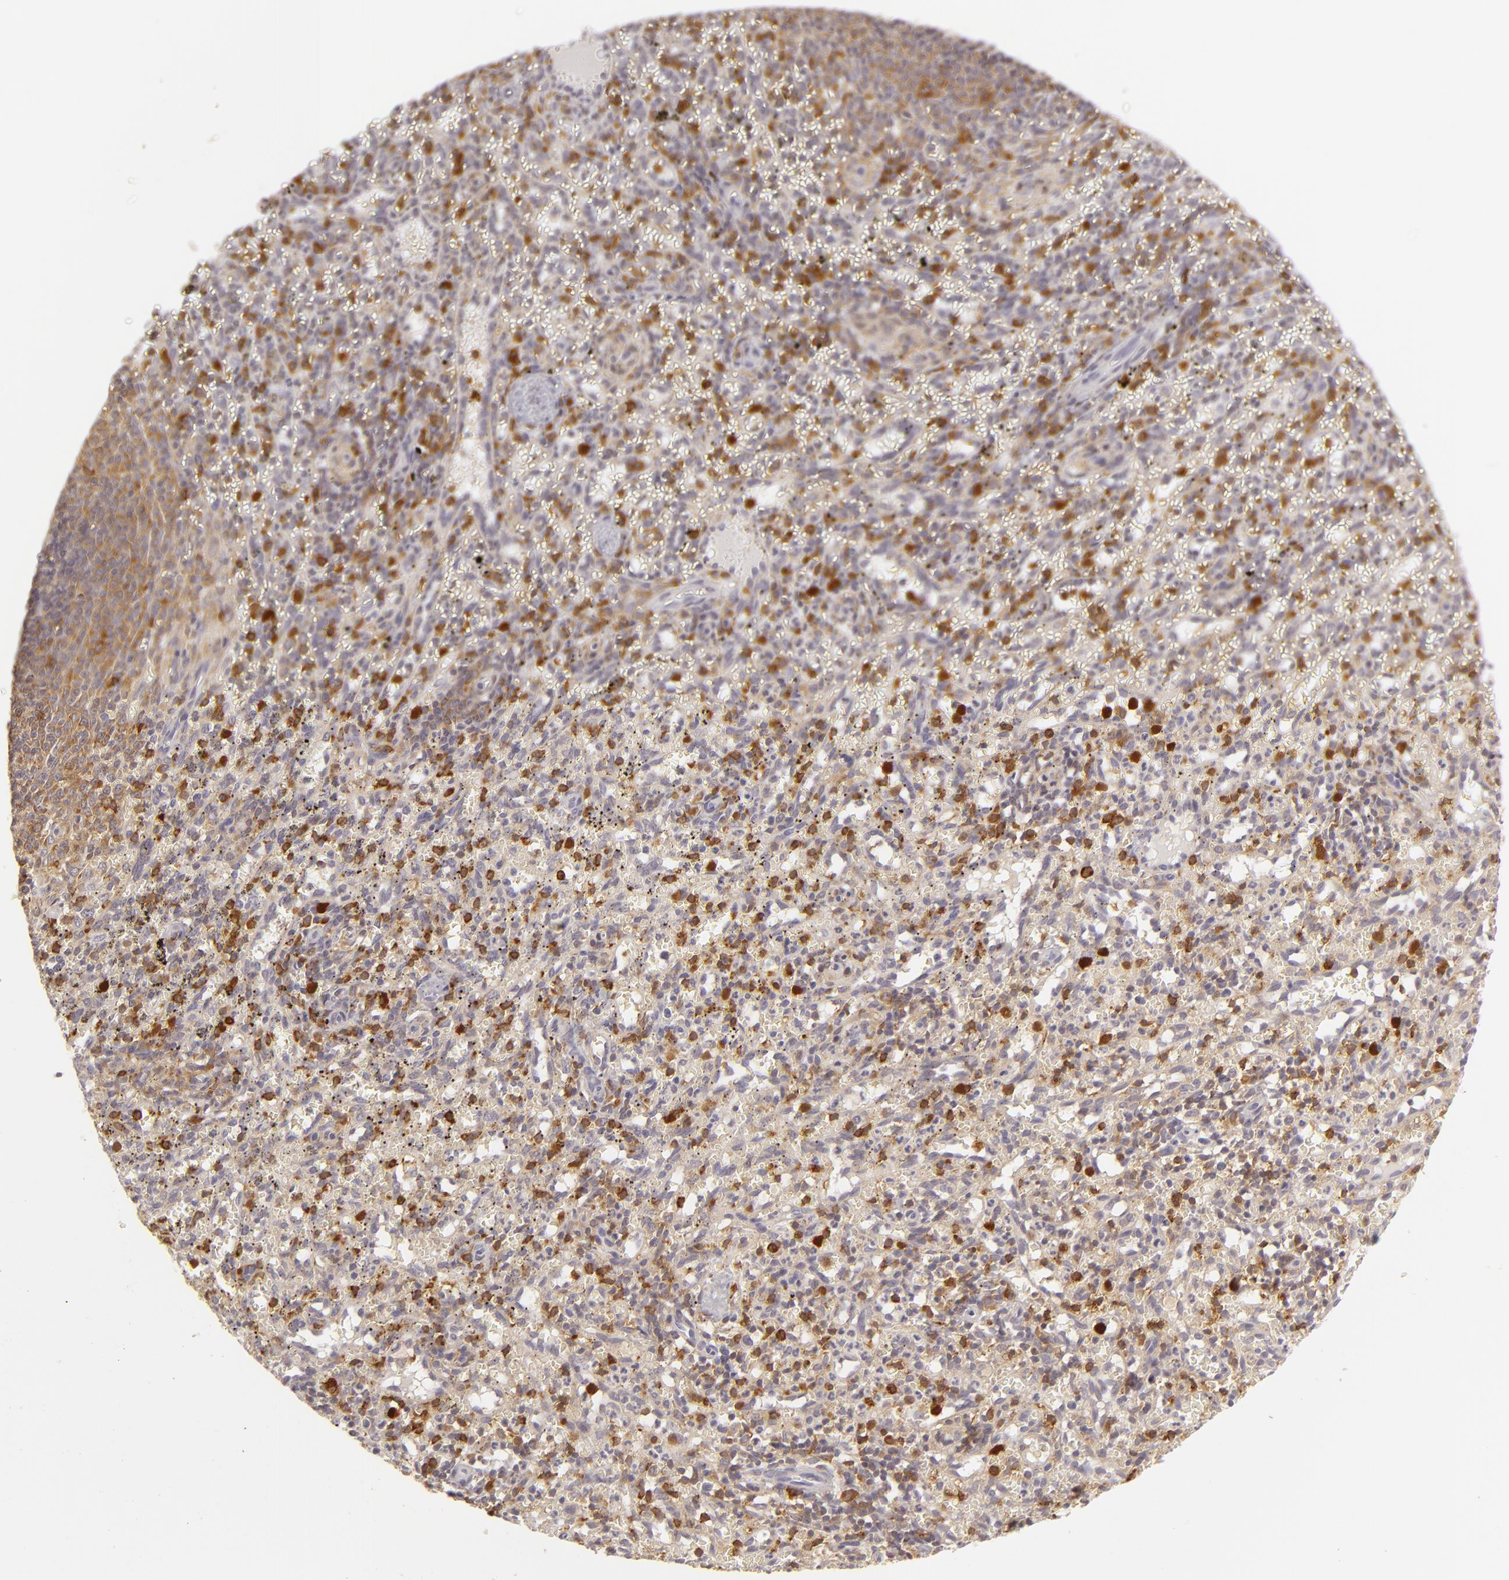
{"staining": {"intensity": "strong", "quantity": "25%-75%", "location": "cytoplasmic/membranous"}, "tissue": "spleen", "cell_type": "Cells in red pulp", "image_type": "normal", "snomed": [{"axis": "morphology", "description": "Normal tissue, NOS"}, {"axis": "topography", "description": "Spleen"}], "caption": "An image of human spleen stained for a protein exhibits strong cytoplasmic/membranous brown staining in cells in red pulp. (Stains: DAB in brown, nuclei in blue, Microscopy: brightfield microscopy at high magnification).", "gene": "APOBEC3G", "patient": {"sex": "female", "age": 10}}